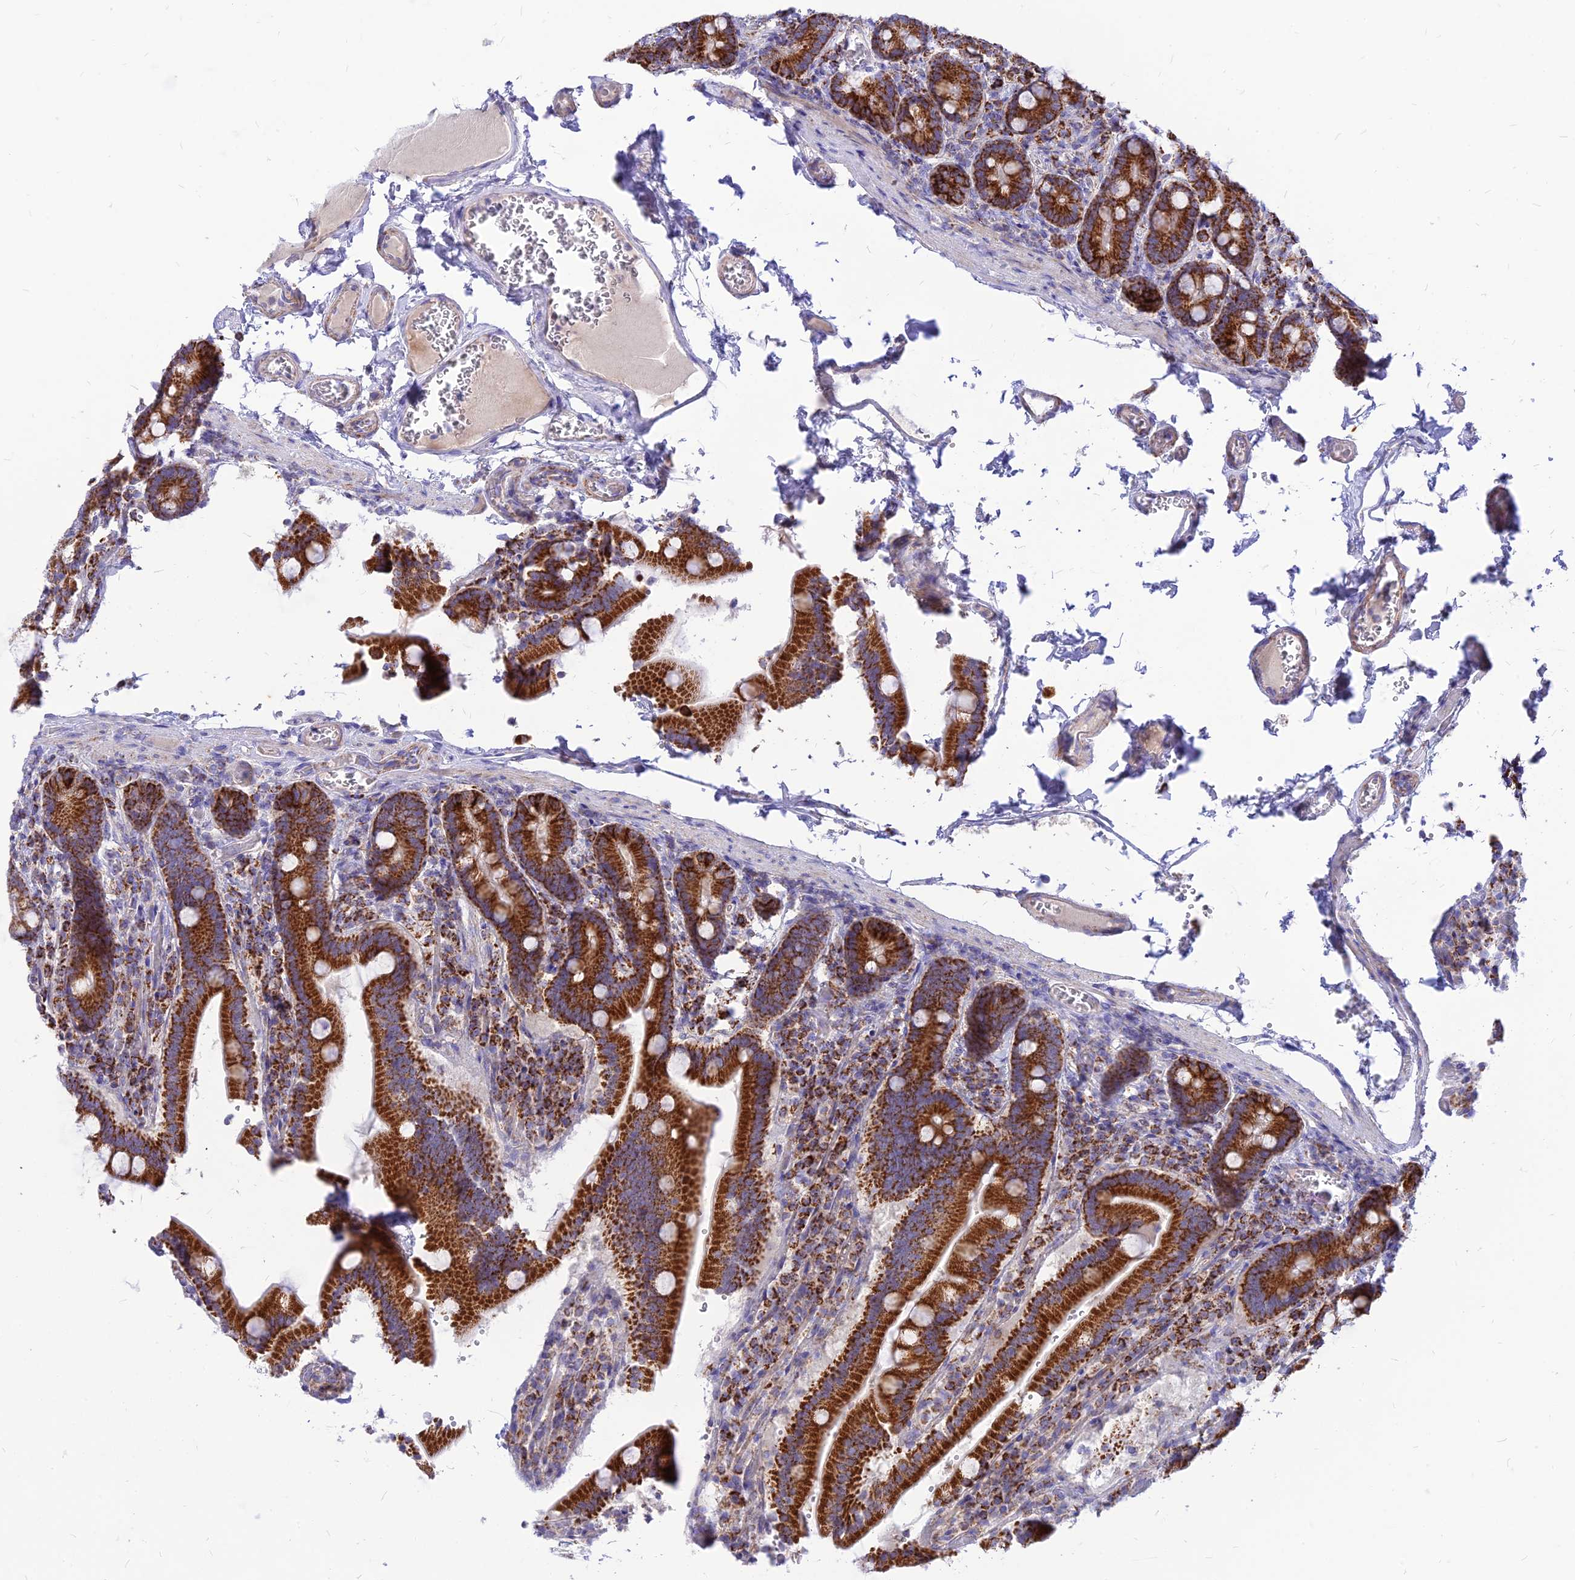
{"staining": {"intensity": "strong", "quantity": ">75%", "location": "cytoplasmic/membranous"}, "tissue": "duodenum", "cell_type": "Glandular cells", "image_type": "normal", "snomed": [{"axis": "morphology", "description": "Normal tissue, NOS"}, {"axis": "topography", "description": "Duodenum"}], "caption": "Duodenum stained with immunohistochemistry (IHC) demonstrates strong cytoplasmic/membranous positivity in about >75% of glandular cells.", "gene": "ECI1", "patient": {"sex": "female", "age": 62}}